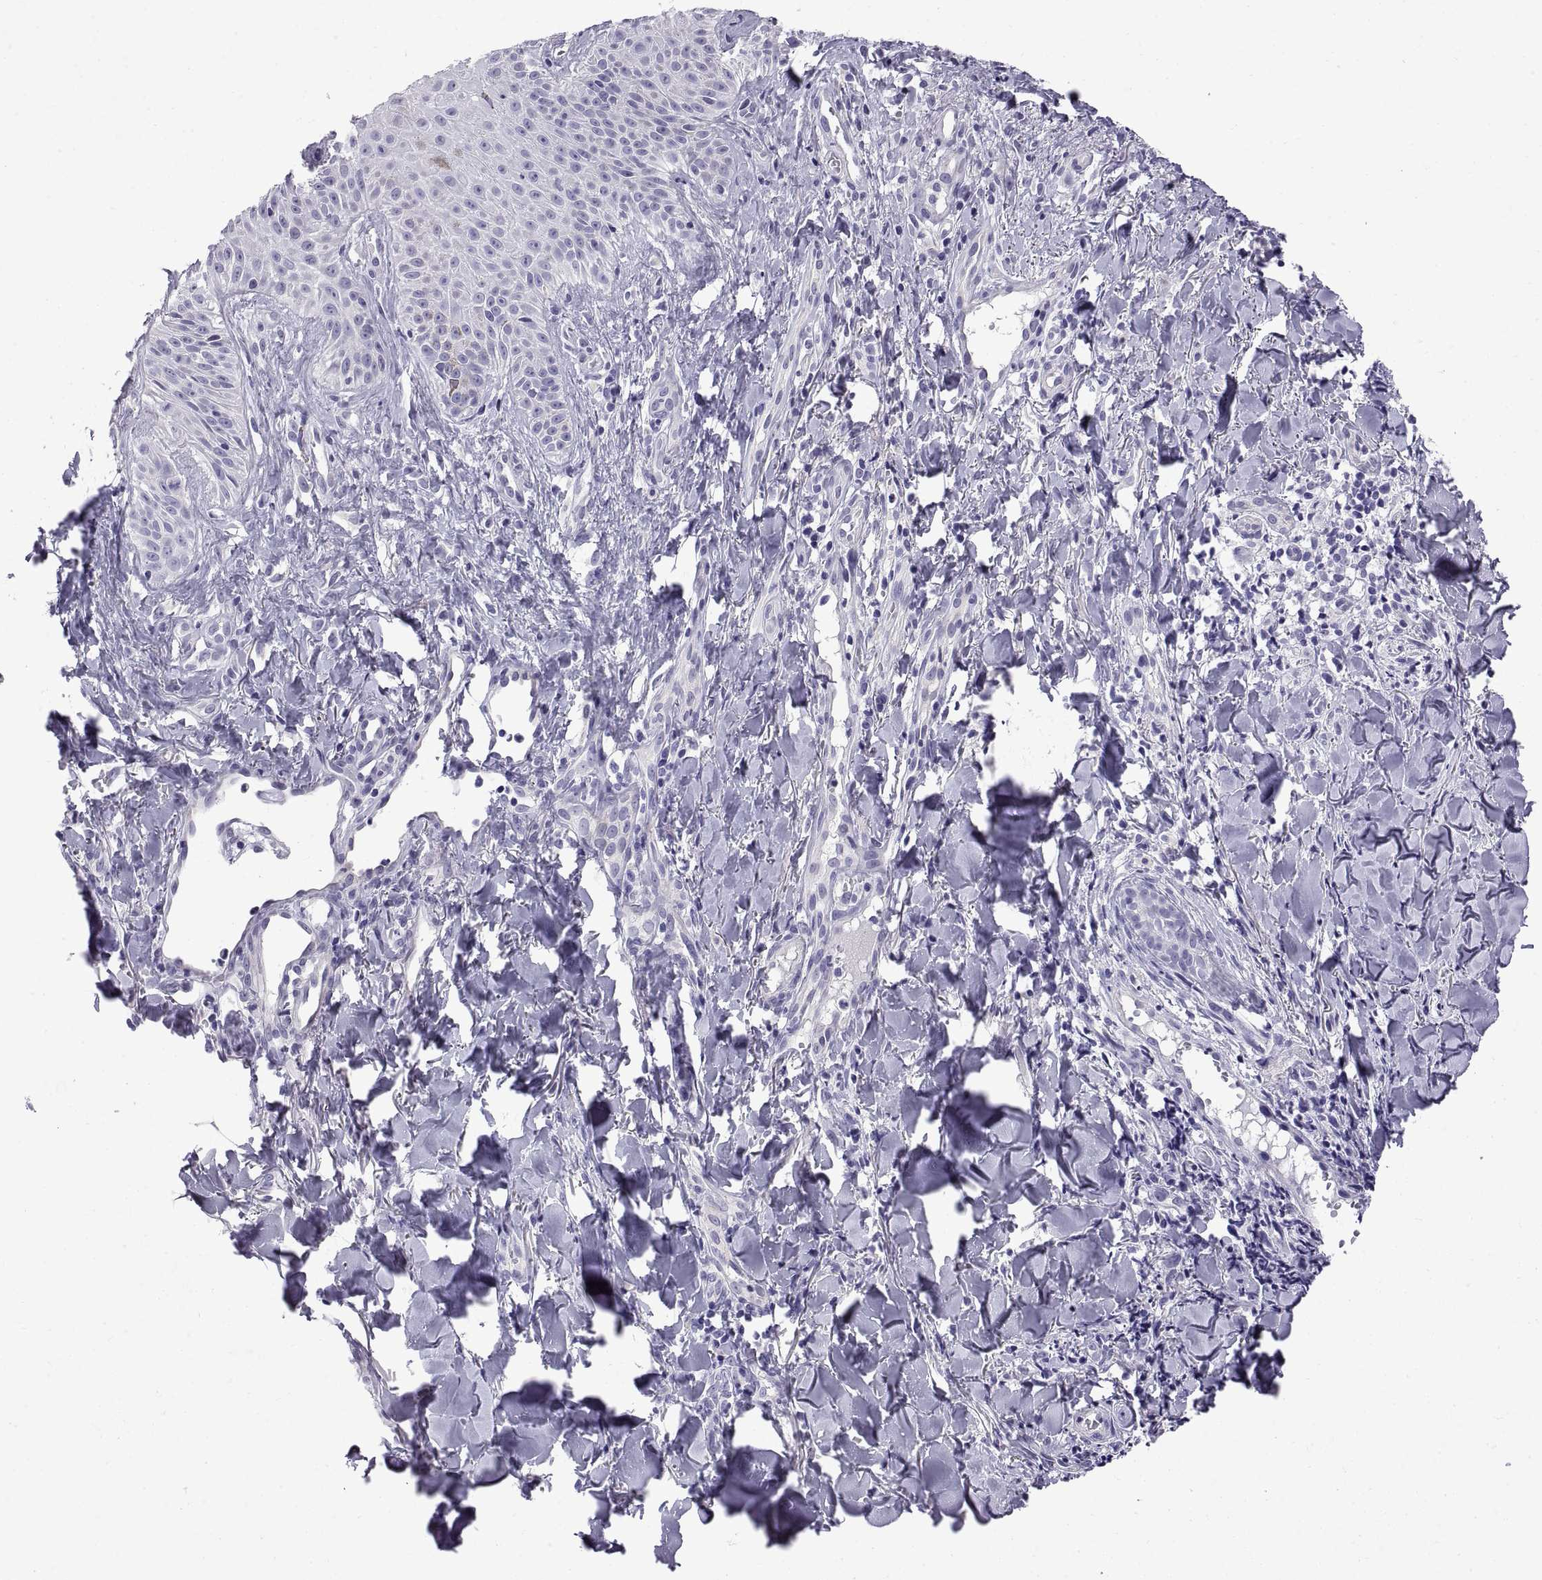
{"staining": {"intensity": "negative", "quantity": "none", "location": "none"}, "tissue": "melanoma", "cell_type": "Tumor cells", "image_type": "cancer", "snomed": [{"axis": "morphology", "description": "Malignant melanoma, NOS"}, {"axis": "topography", "description": "Skin"}], "caption": "Image shows no significant protein staining in tumor cells of malignant melanoma.", "gene": "SPDYE1", "patient": {"sex": "male", "age": 67}}